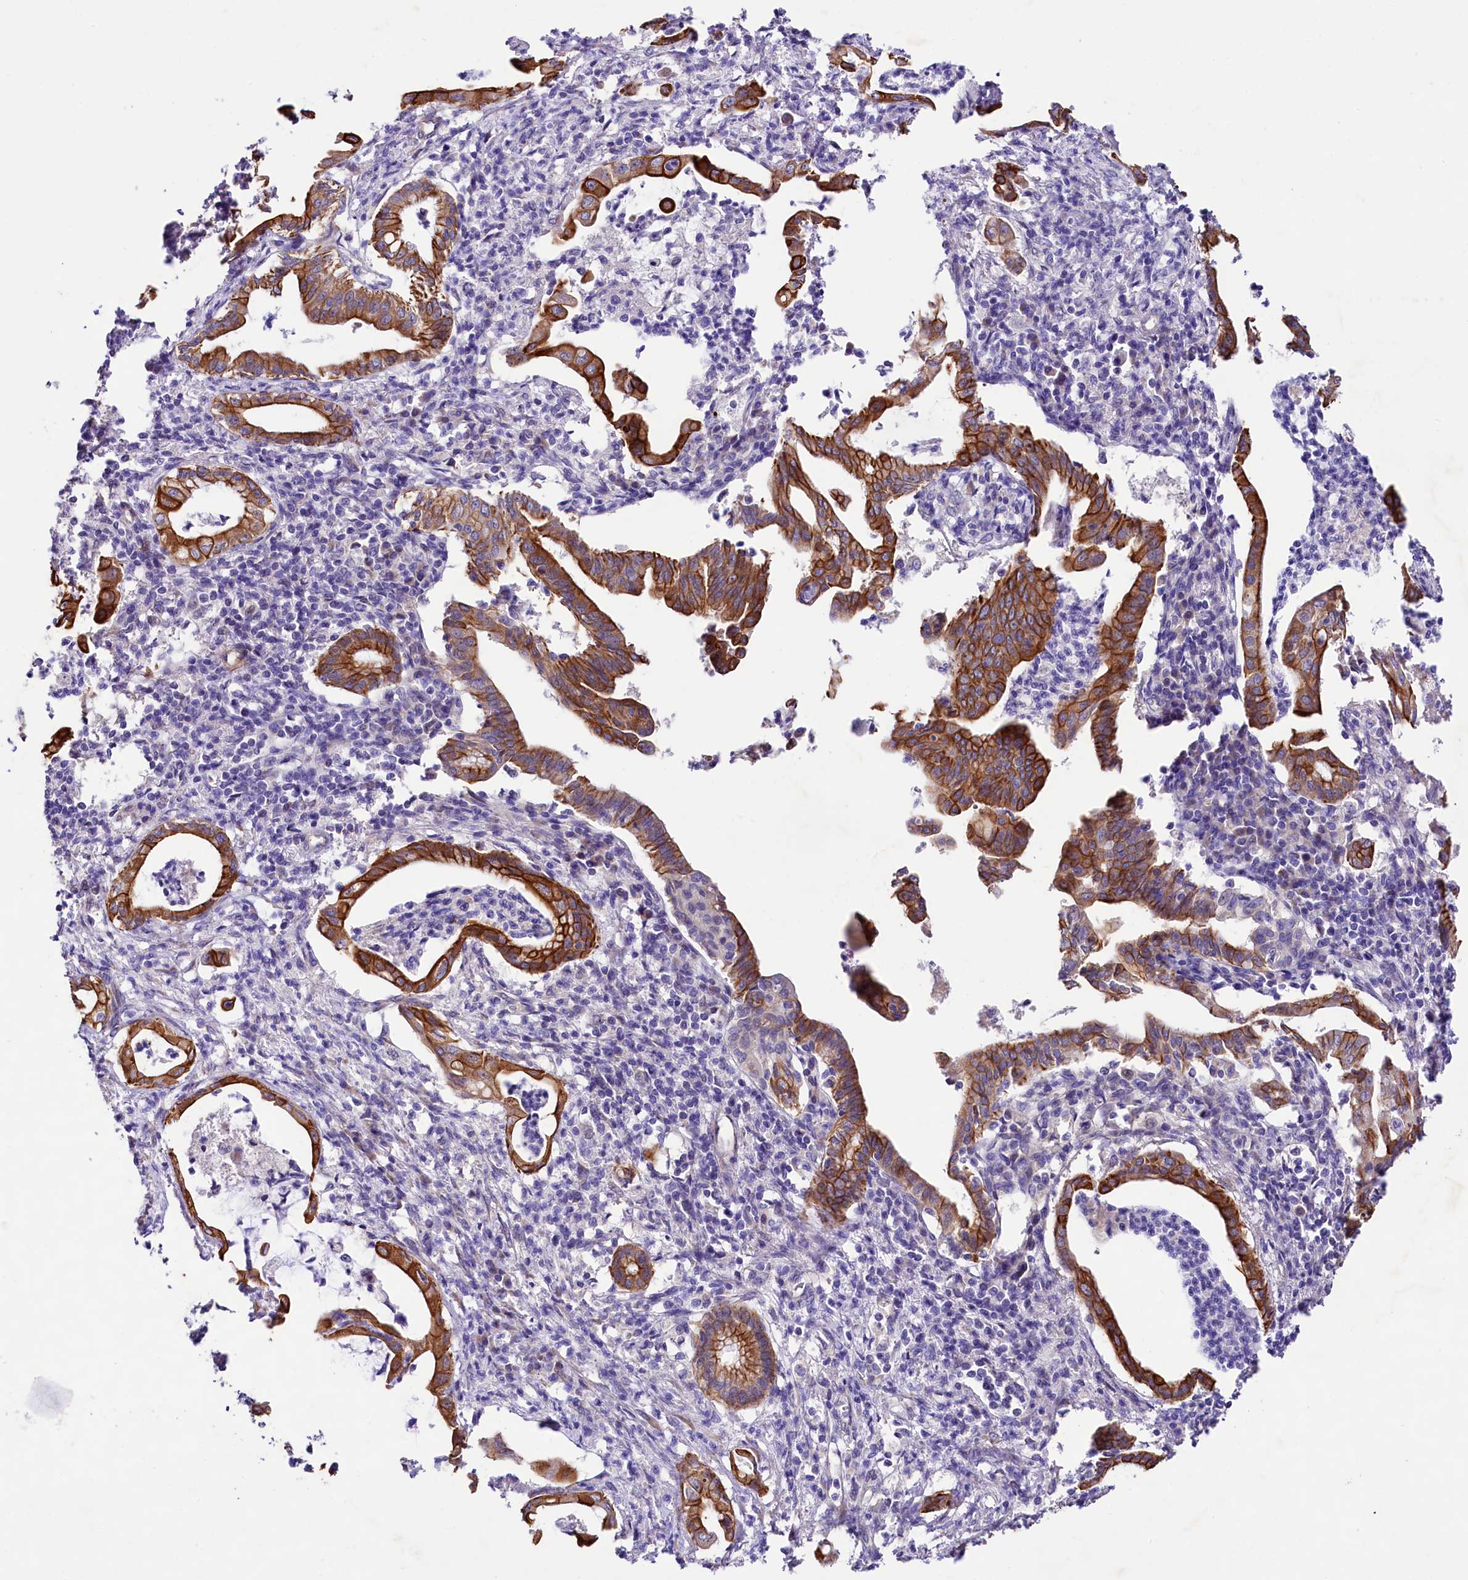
{"staining": {"intensity": "strong", "quantity": ">75%", "location": "cytoplasmic/membranous"}, "tissue": "pancreatic cancer", "cell_type": "Tumor cells", "image_type": "cancer", "snomed": [{"axis": "morphology", "description": "Adenocarcinoma, NOS"}, {"axis": "topography", "description": "Pancreas"}], "caption": "A micrograph showing strong cytoplasmic/membranous positivity in approximately >75% of tumor cells in pancreatic cancer, as visualized by brown immunohistochemical staining.", "gene": "VPS11", "patient": {"sex": "female", "age": 55}}